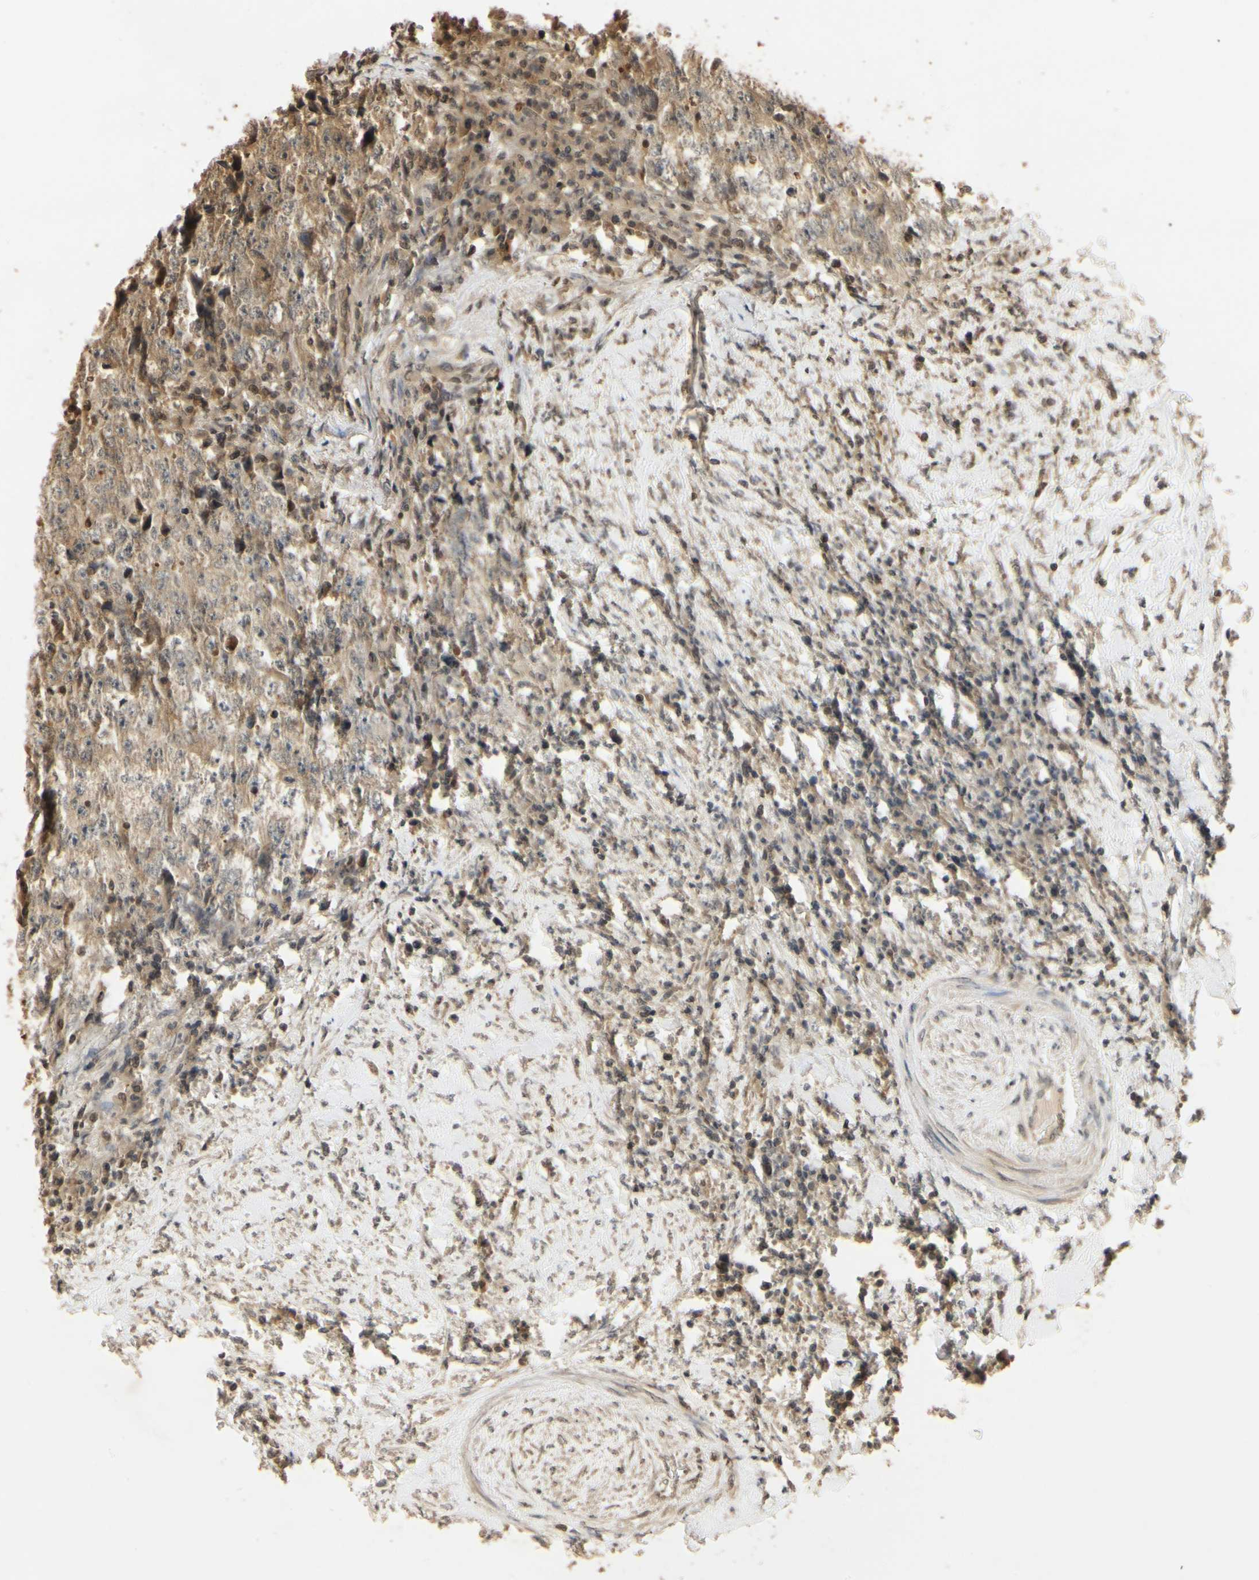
{"staining": {"intensity": "weak", "quantity": ">75%", "location": "cytoplasmic/membranous"}, "tissue": "testis cancer", "cell_type": "Tumor cells", "image_type": "cancer", "snomed": [{"axis": "morphology", "description": "Necrosis, NOS"}, {"axis": "morphology", "description": "Carcinoma, Embryonal, NOS"}, {"axis": "topography", "description": "Testis"}], "caption": "A histopathology image showing weak cytoplasmic/membranous staining in about >75% of tumor cells in testis cancer, as visualized by brown immunohistochemical staining.", "gene": "SOD1", "patient": {"sex": "male", "age": 19}}